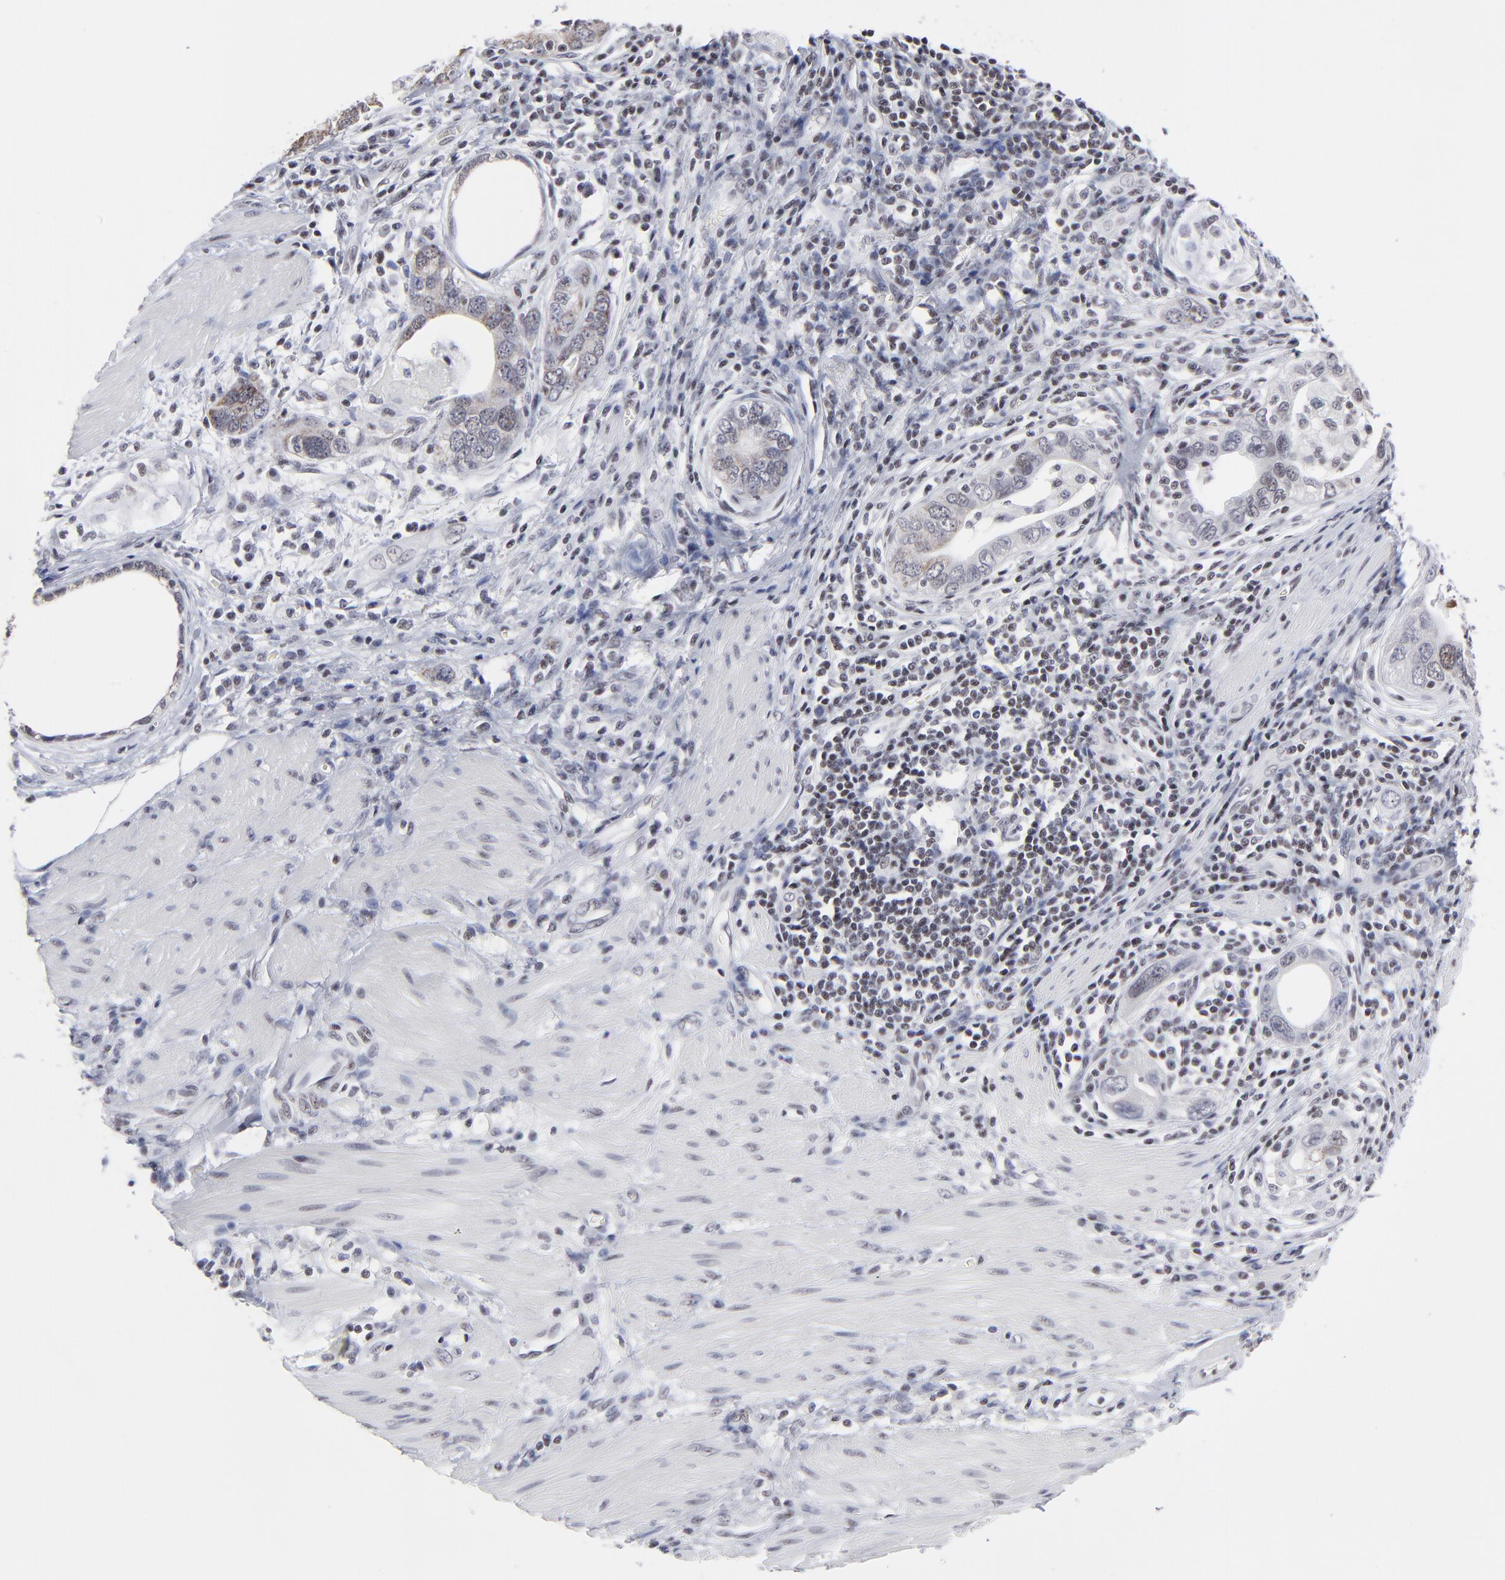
{"staining": {"intensity": "weak", "quantity": "<25%", "location": "cytoplasmic/membranous"}, "tissue": "stomach cancer", "cell_type": "Tumor cells", "image_type": "cancer", "snomed": [{"axis": "morphology", "description": "Adenocarcinoma, NOS"}, {"axis": "topography", "description": "Stomach, lower"}], "caption": "An IHC image of stomach cancer (adenocarcinoma) is shown. There is no staining in tumor cells of stomach cancer (adenocarcinoma).", "gene": "SP2", "patient": {"sex": "female", "age": 93}}